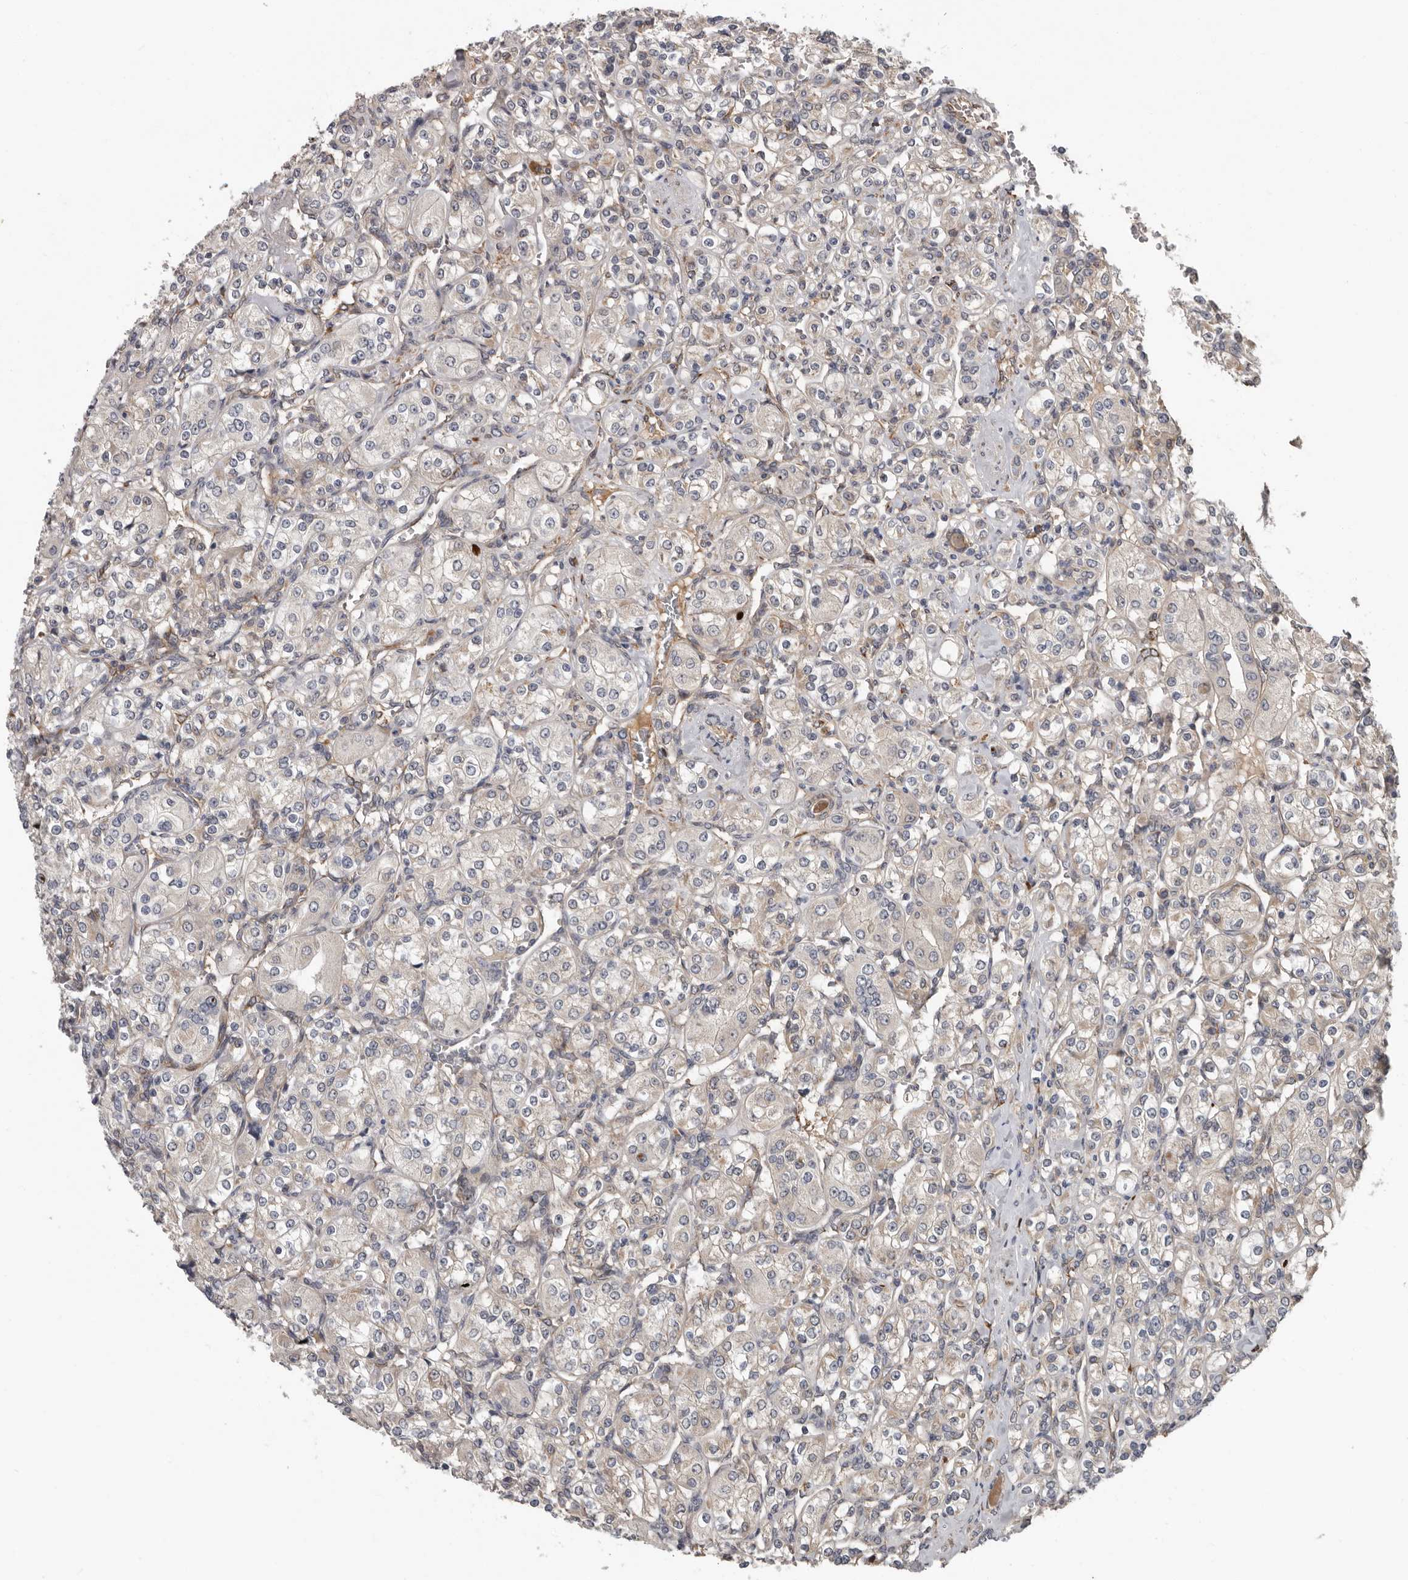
{"staining": {"intensity": "weak", "quantity": "<25%", "location": "cytoplasmic/membranous"}, "tissue": "renal cancer", "cell_type": "Tumor cells", "image_type": "cancer", "snomed": [{"axis": "morphology", "description": "Adenocarcinoma, NOS"}, {"axis": "topography", "description": "Kidney"}], "caption": "Image shows no protein staining in tumor cells of adenocarcinoma (renal) tissue.", "gene": "MTF1", "patient": {"sex": "male", "age": 77}}